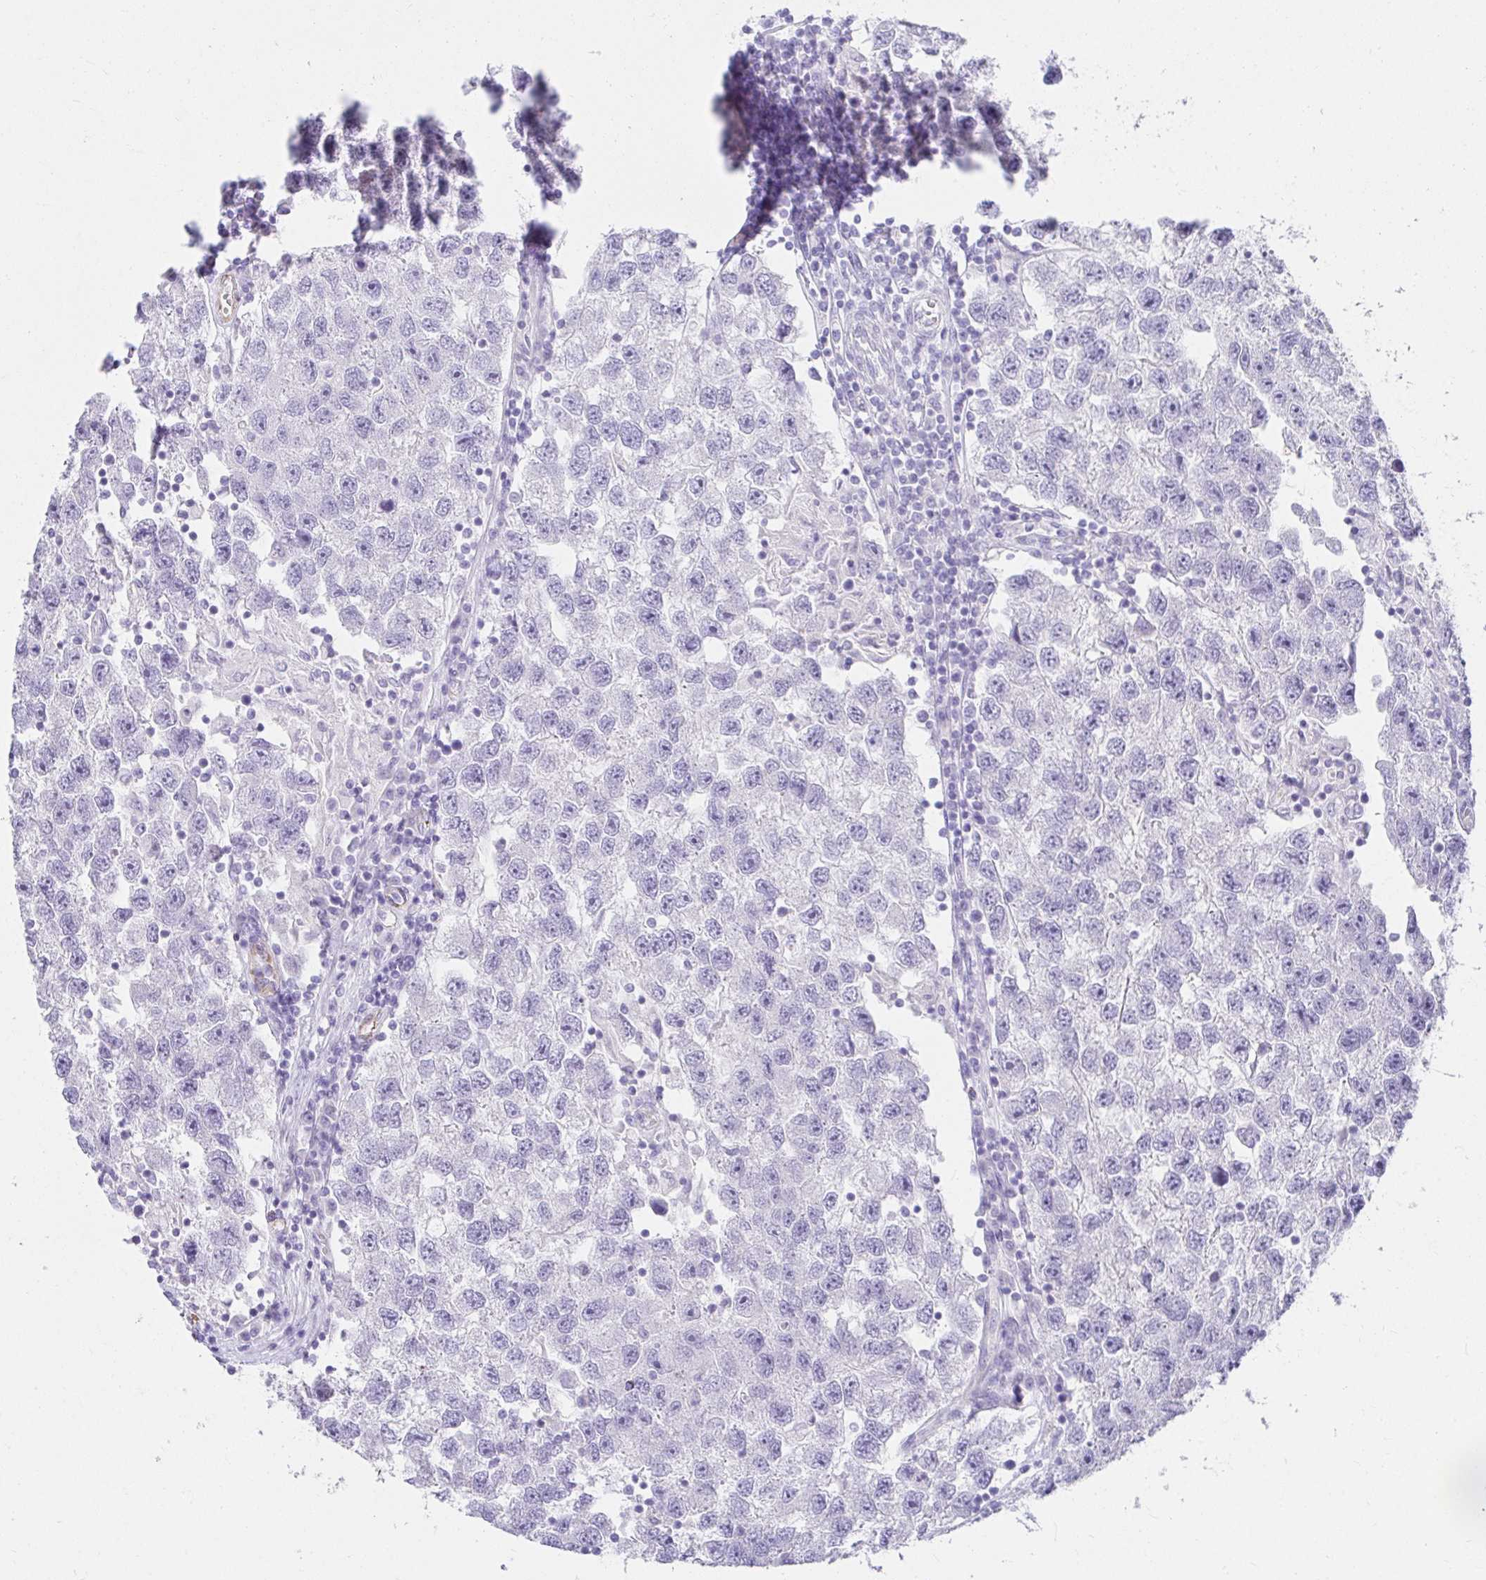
{"staining": {"intensity": "negative", "quantity": "none", "location": "none"}, "tissue": "testis cancer", "cell_type": "Tumor cells", "image_type": "cancer", "snomed": [{"axis": "morphology", "description": "Seminoma, NOS"}, {"axis": "topography", "description": "Testis"}], "caption": "This histopathology image is of testis cancer (seminoma) stained with immunohistochemistry to label a protein in brown with the nuclei are counter-stained blue. There is no positivity in tumor cells. (Stains: DAB (3,3'-diaminobenzidine) IHC with hematoxylin counter stain, Microscopy: brightfield microscopy at high magnification).", "gene": "VGLL1", "patient": {"sex": "male", "age": 26}}